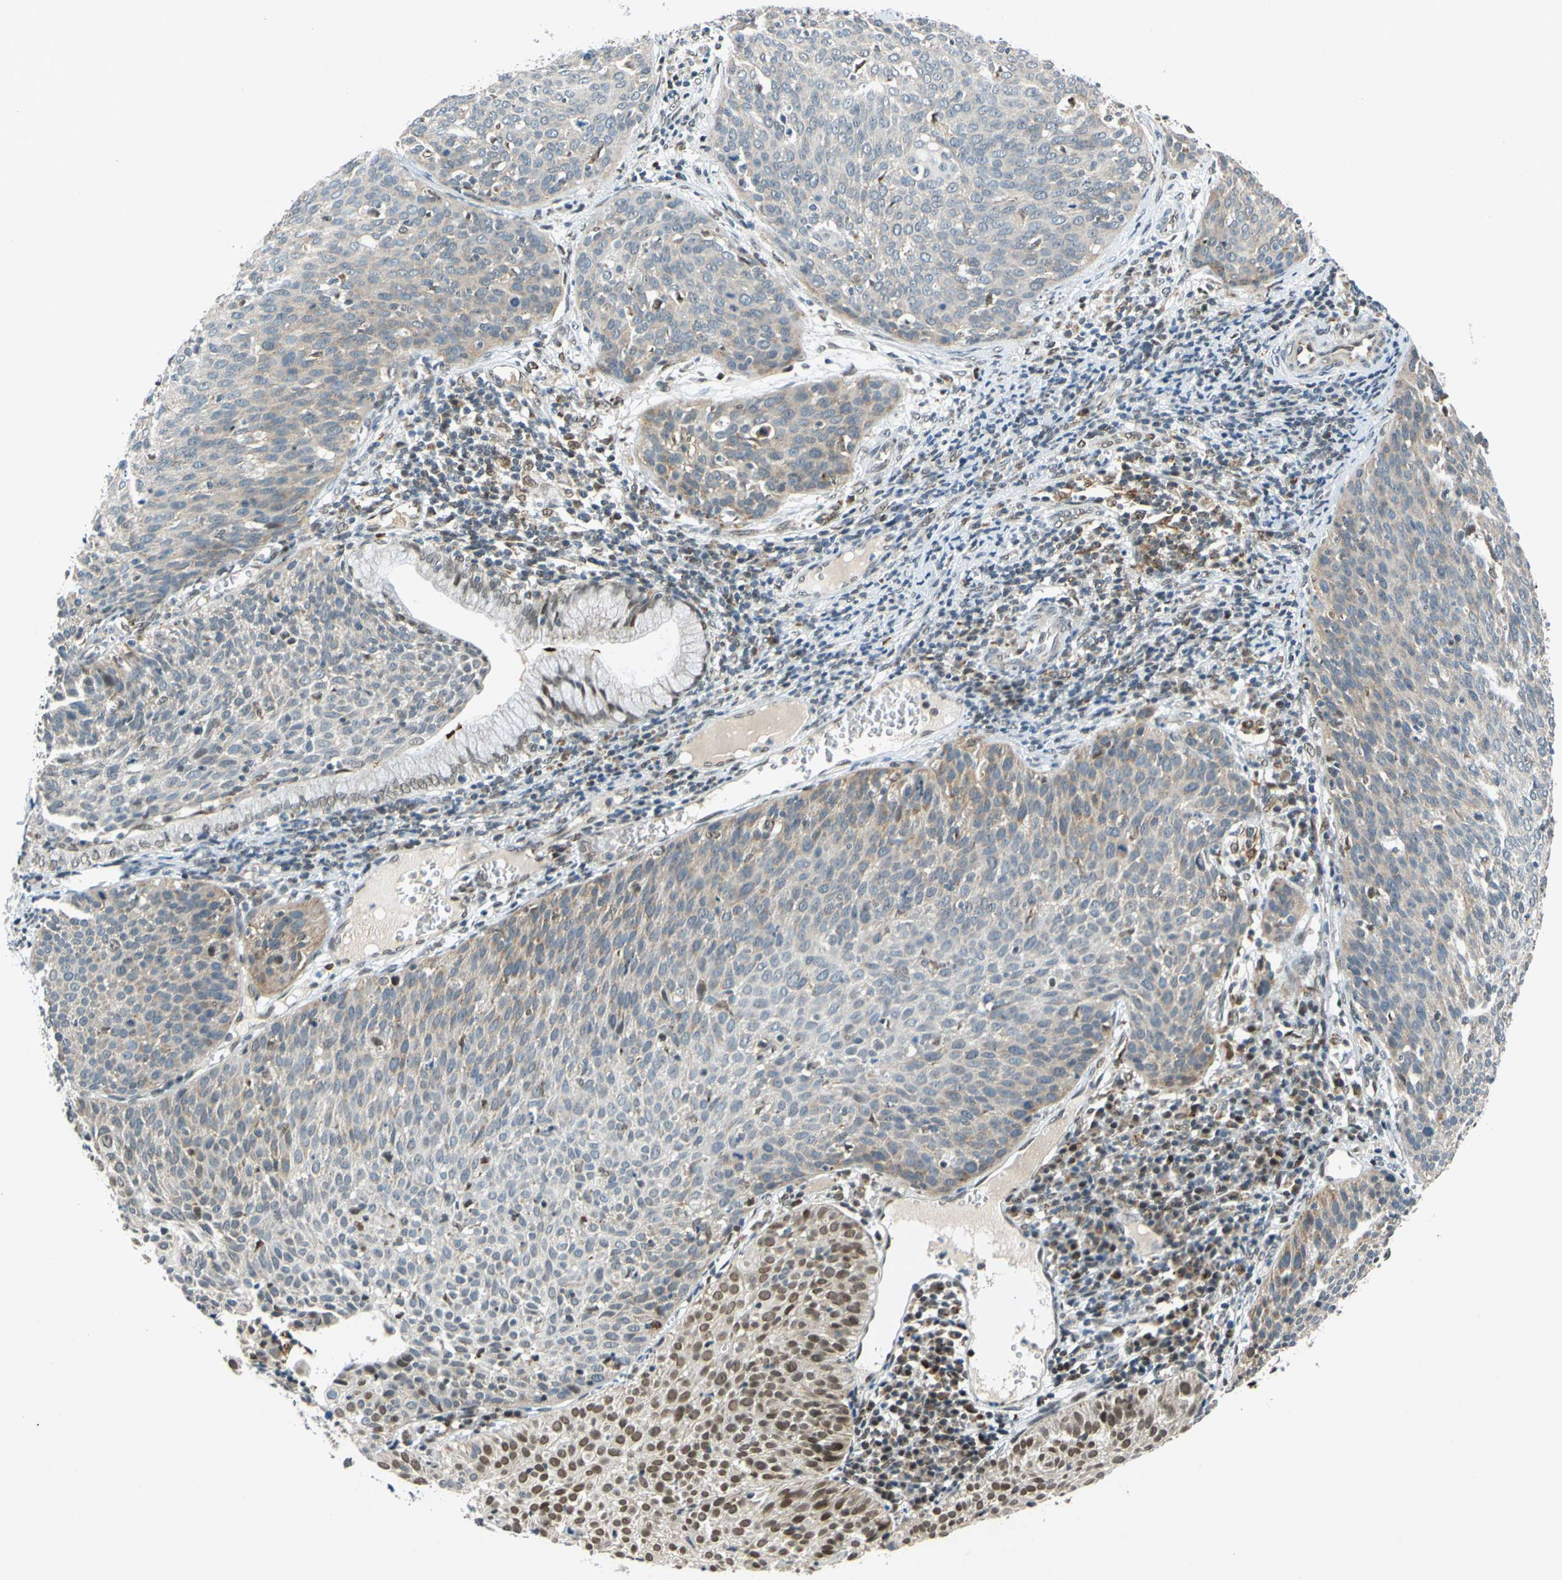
{"staining": {"intensity": "weak", "quantity": ">75%", "location": "cytoplasmic/membranous"}, "tissue": "cervical cancer", "cell_type": "Tumor cells", "image_type": "cancer", "snomed": [{"axis": "morphology", "description": "Squamous cell carcinoma, NOS"}, {"axis": "topography", "description": "Cervix"}], "caption": "This is an image of immunohistochemistry staining of cervical squamous cell carcinoma, which shows weak expression in the cytoplasmic/membranous of tumor cells.", "gene": "POGZ", "patient": {"sex": "female", "age": 38}}